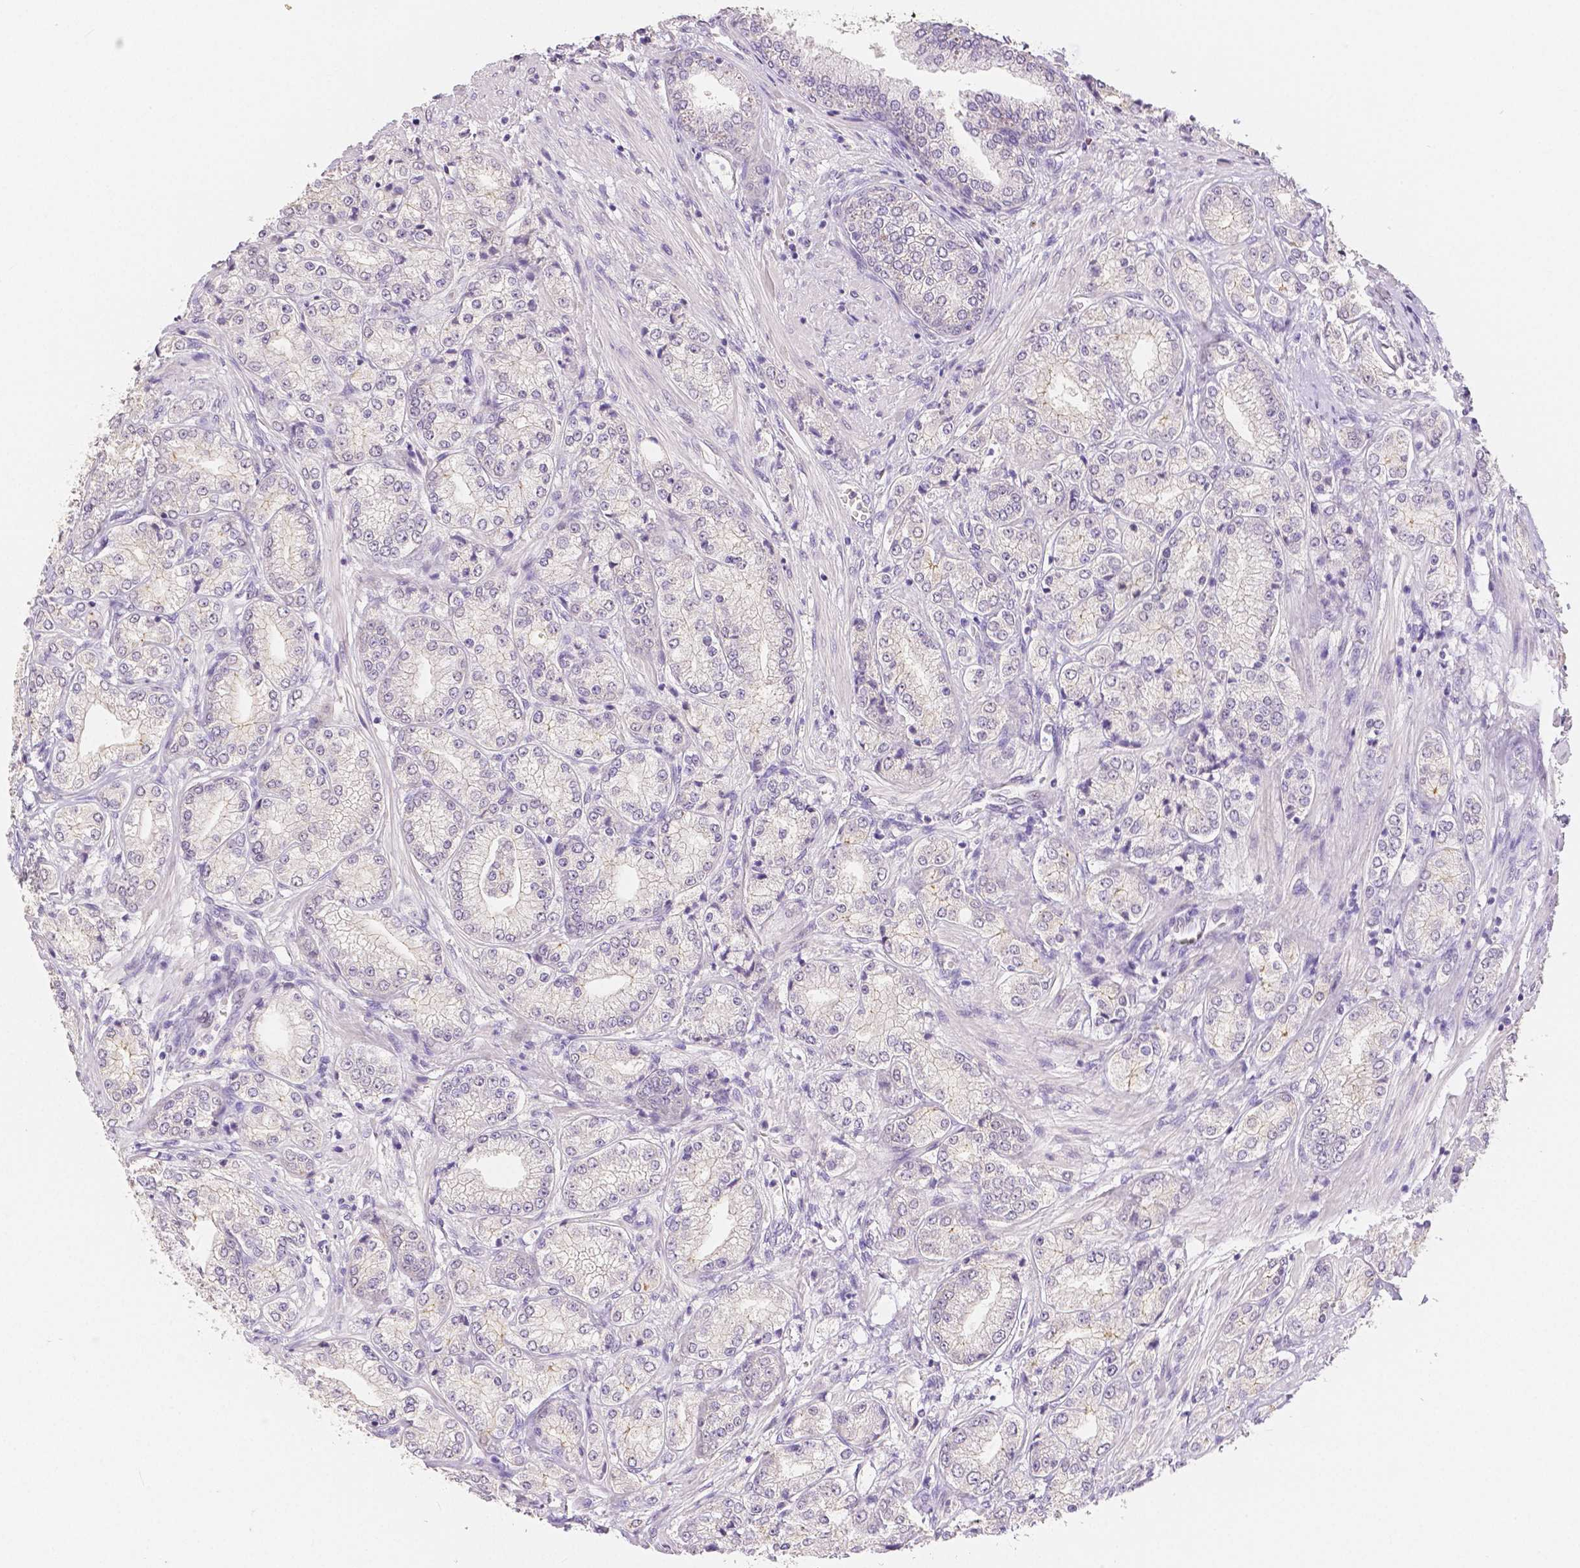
{"staining": {"intensity": "negative", "quantity": "none", "location": "none"}, "tissue": "prostate cancer", "cell_type": "Tumor cells", "image_type": "cancer", "snomed": [{"axis": "morphology", "description": "Adenocarcinoma, NOS"}, {"axis": "topography", "description": "Prostate"}], "caption": "Immunohistochemical staining of human prostate cancer demonstrates no significant expression in tumor cells.", "gene": "OCLN", "patient": {"sex": "male", "age": 63}}